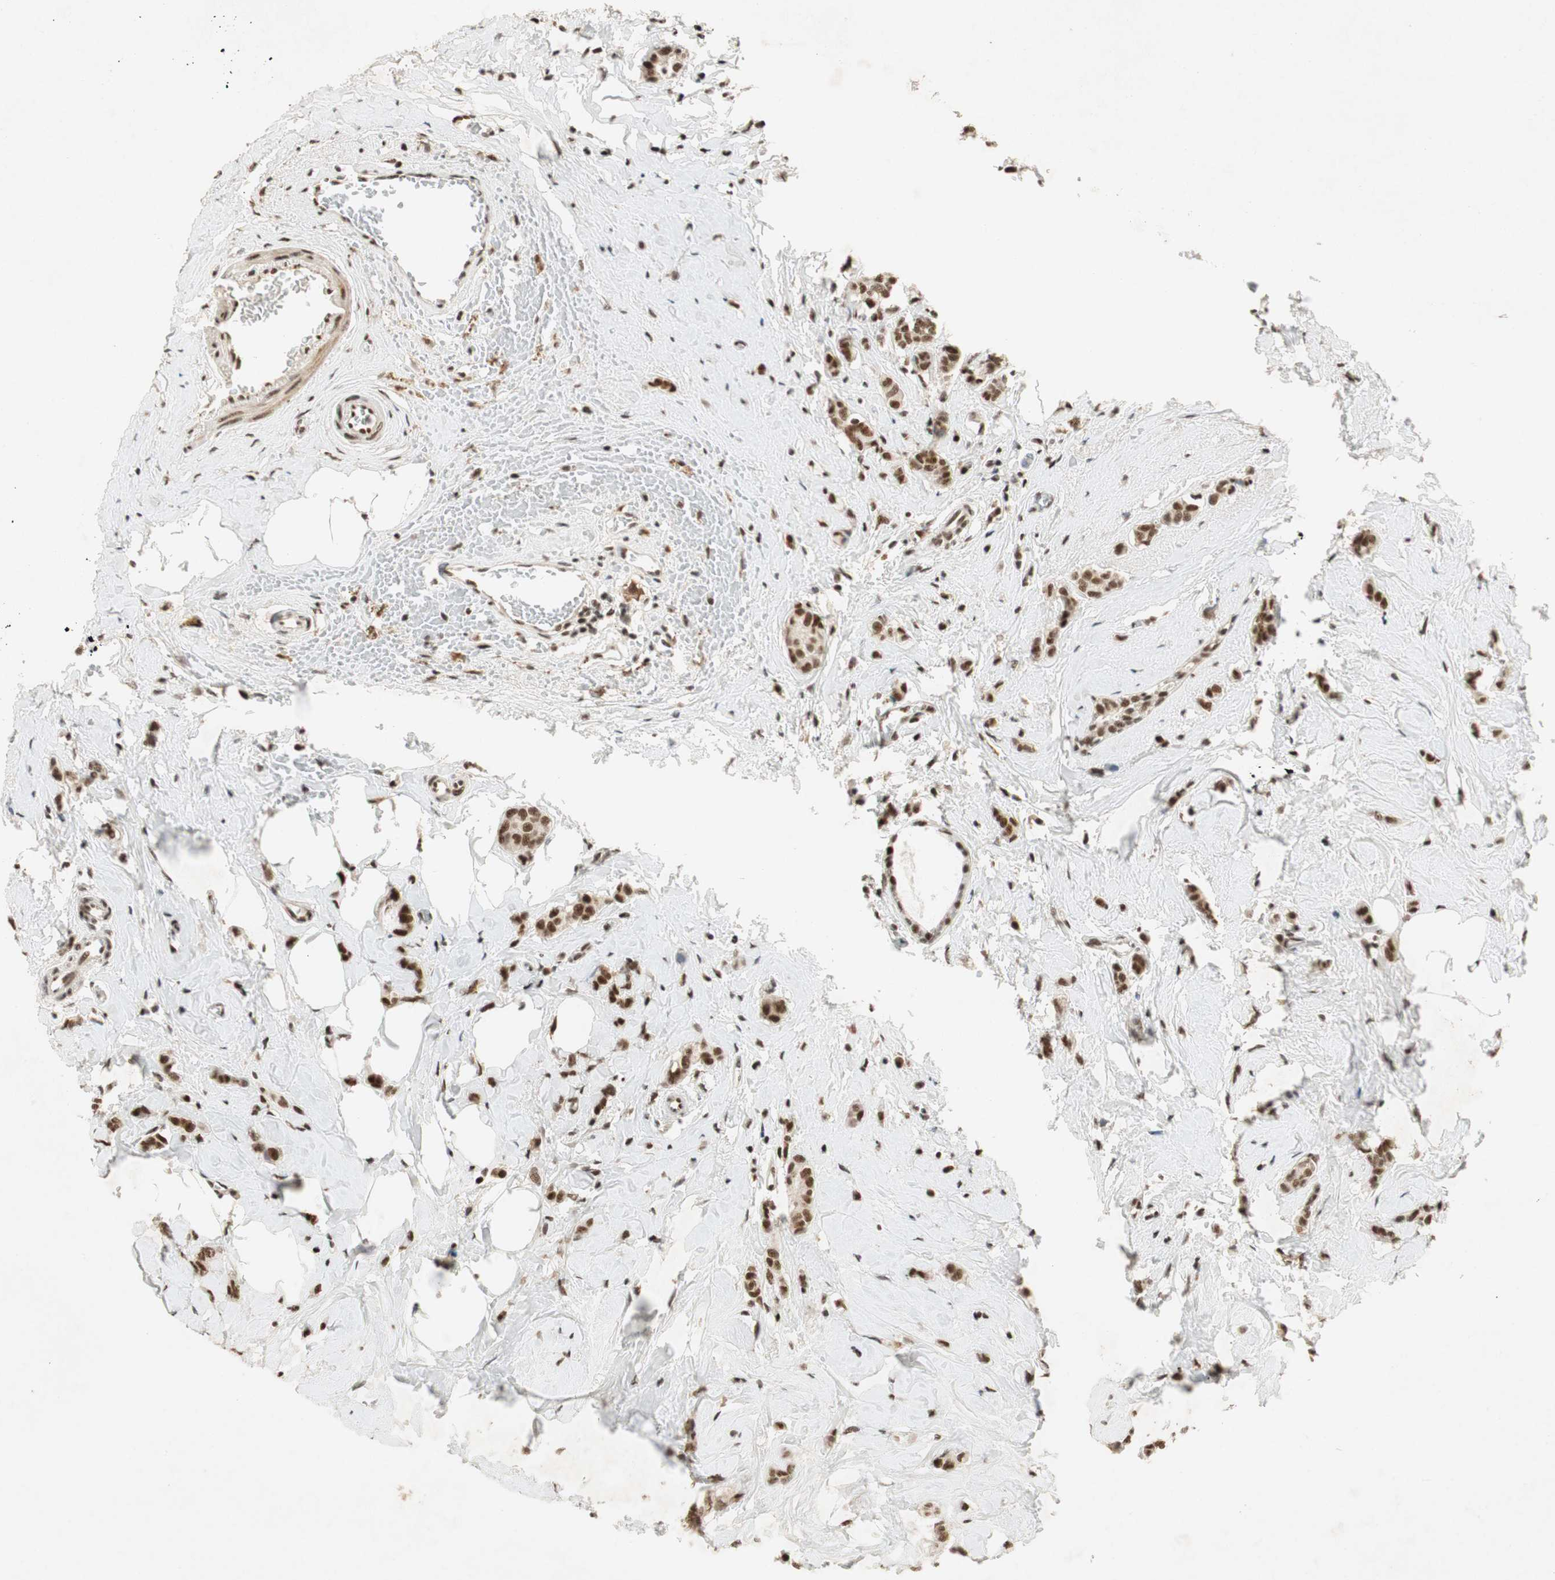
{"staining": {"intensity": "strong", "quantity": ">75%", "location": "nuclear"}, "tissue": "breast cancer", "cell_type": "Tumor cells", "image_type": "cancer", "snomed": [{"axis": "morphology", "description": "Lobular carcinoma"}, {"axis": "topography", "description": "Breast"}], "caption": "Immunohistochemistry image of breast lobular carcinoma stained for a protein (brown), which shows high levels of strong nuclear staining in approximately >75% of tumor cells.", "gene": "NCBP3", "patient": {"sex": "female", "age": 60}}